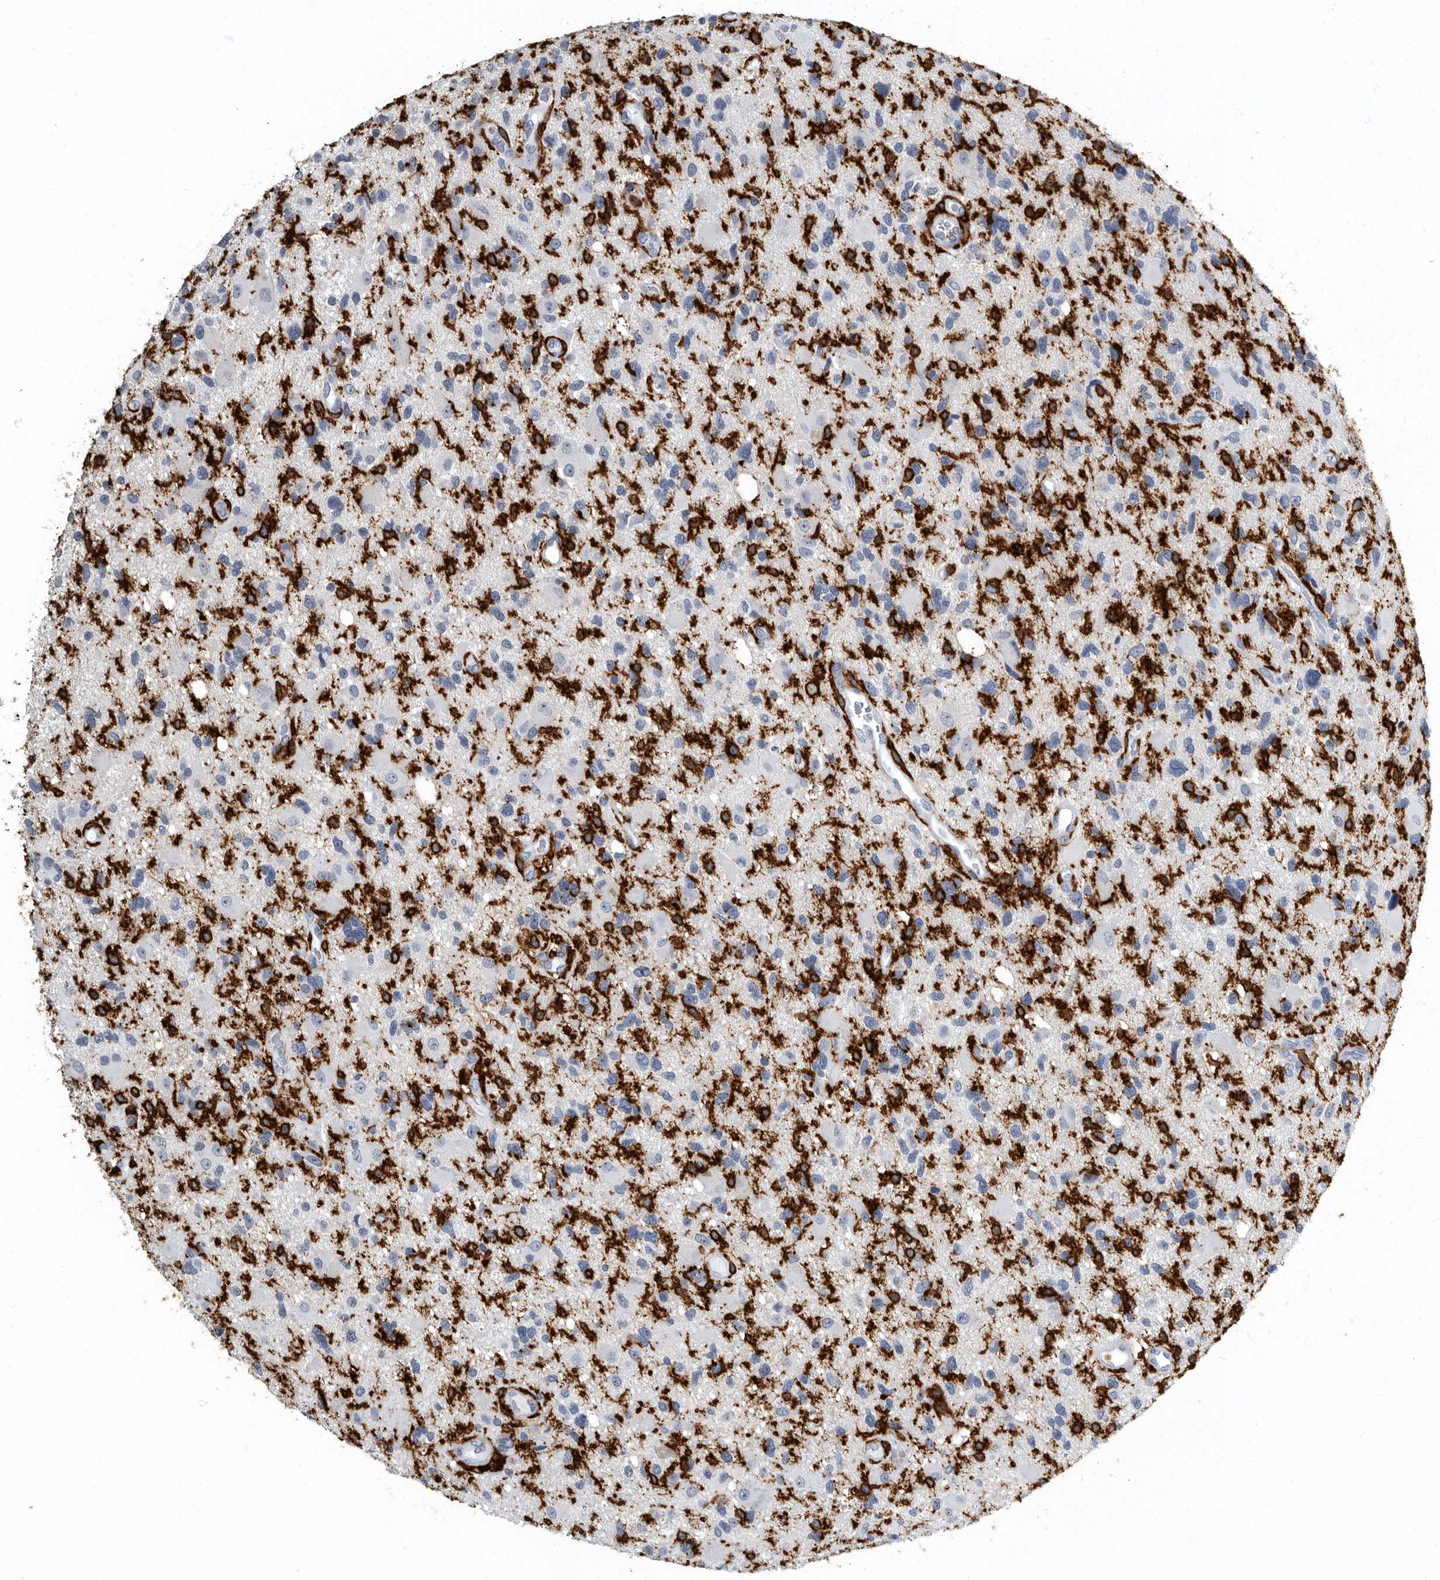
{"staining": {"intensity": "negative", "quantity": "none", "location": "none"}, "tissue": "glioma", "cell_type": "Tumor cells", "image_type": "cancer", "snomed": [{"axis": "morphology", "description": "Glioma, malignant, High grade"}, {"axis": "topography", "description": "Brain"}], "caption": "The IHC micrograph has no significant positivity in tumor cells of glioma tissue.", "gene": "FCER1G", "patient": {"sex": "male", "age": 33}}